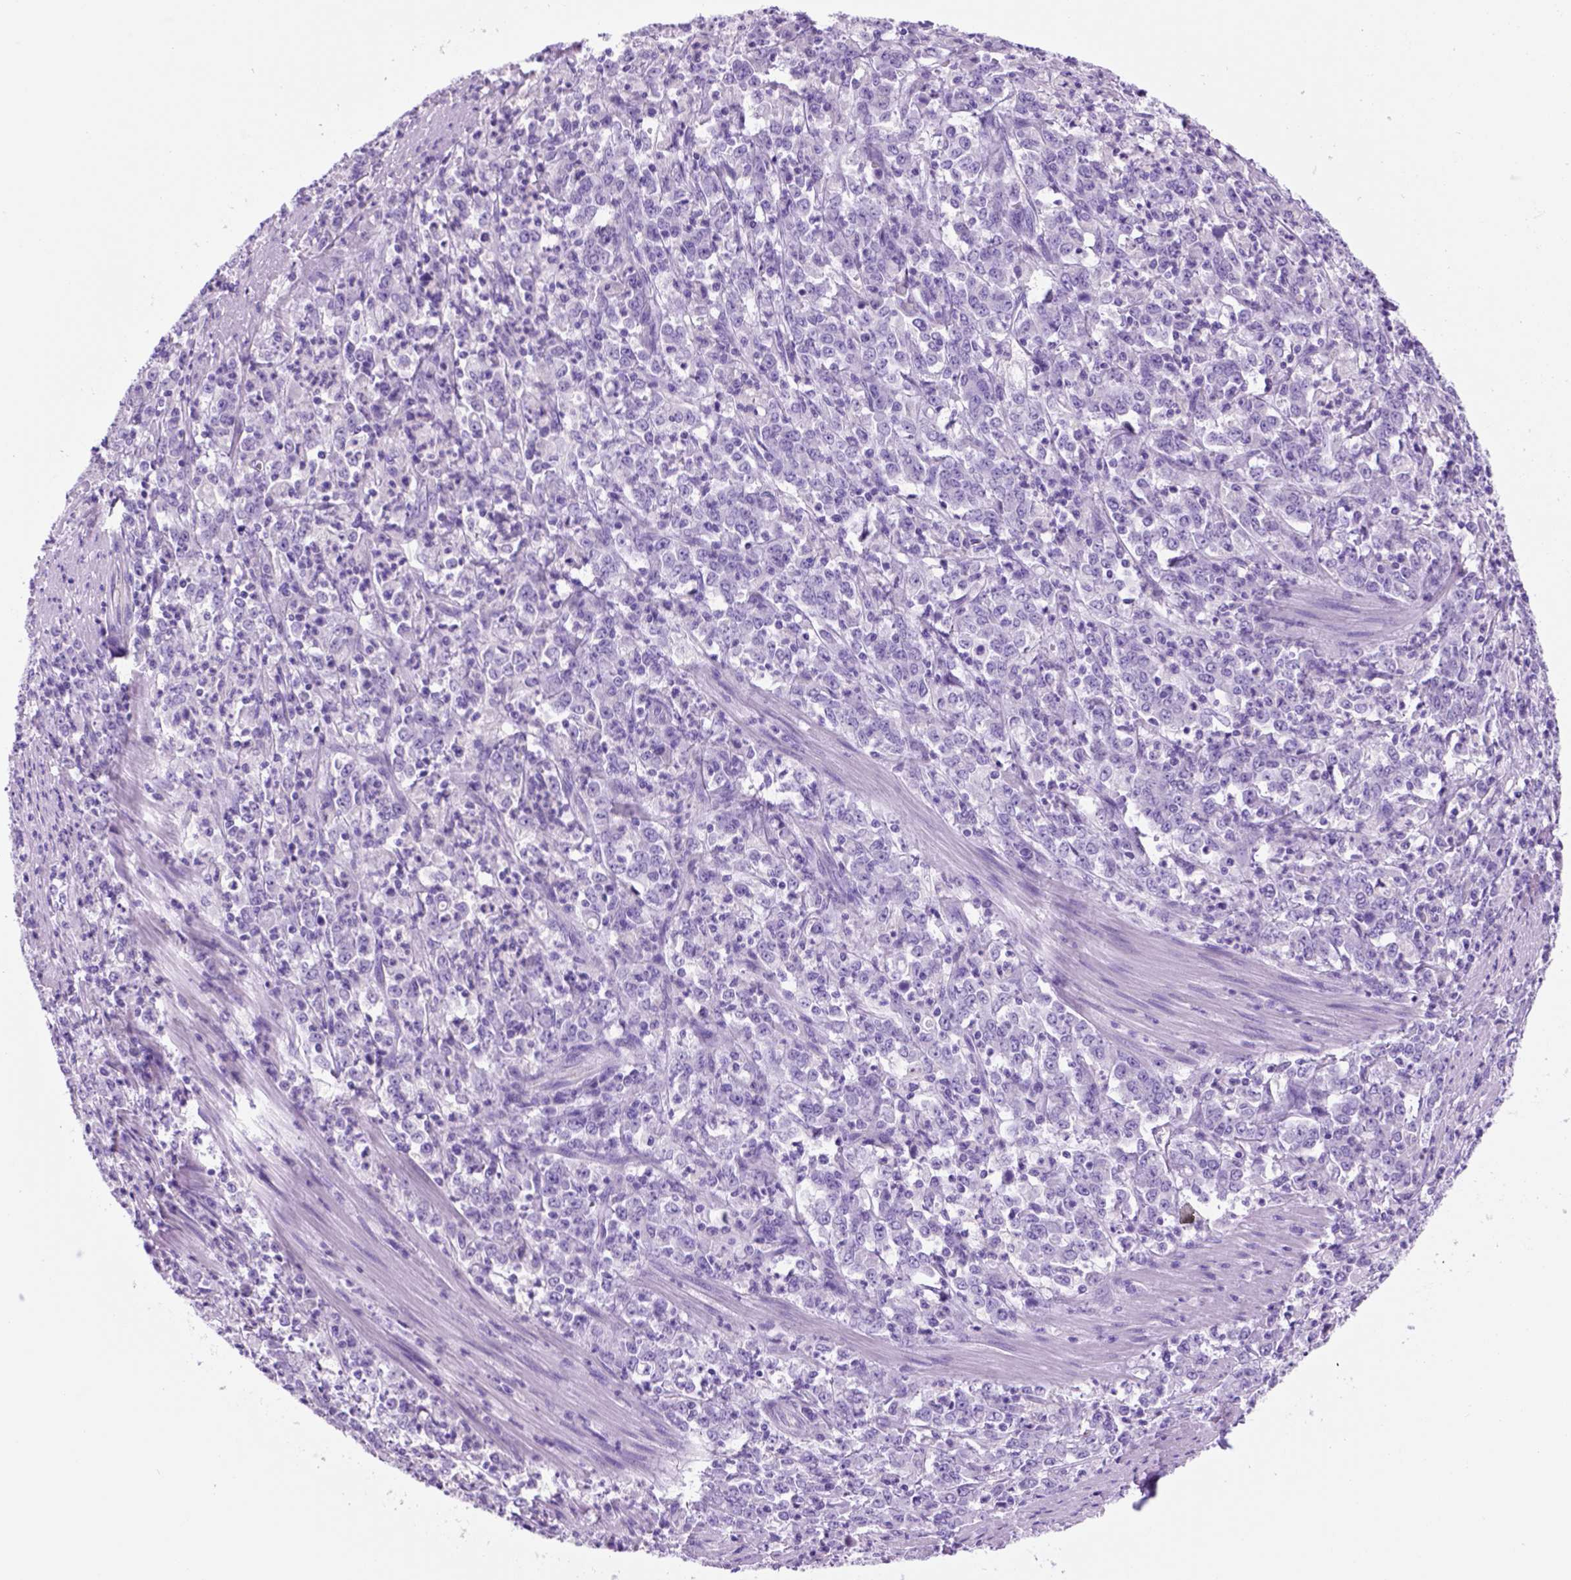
{"staining": {"intensity": "negative", "quantity": "none", "location": "none"}, "tissue": "stomach cancer", "cell_type": "Tumor cells", "image_type": "cancer", "snomed": [{"axis": "morphology", "description": "Adenocarcinoma, NOS"}, {"axis": "topography", "description": "Stomach, lower"}], "caption": "Stomach cancer stained for a protein using immunohistochemistry (IHC) displays no positivity tumor cells.", "gene": "HHIPL2", "patient": {"sex": "female", "age": 71}}